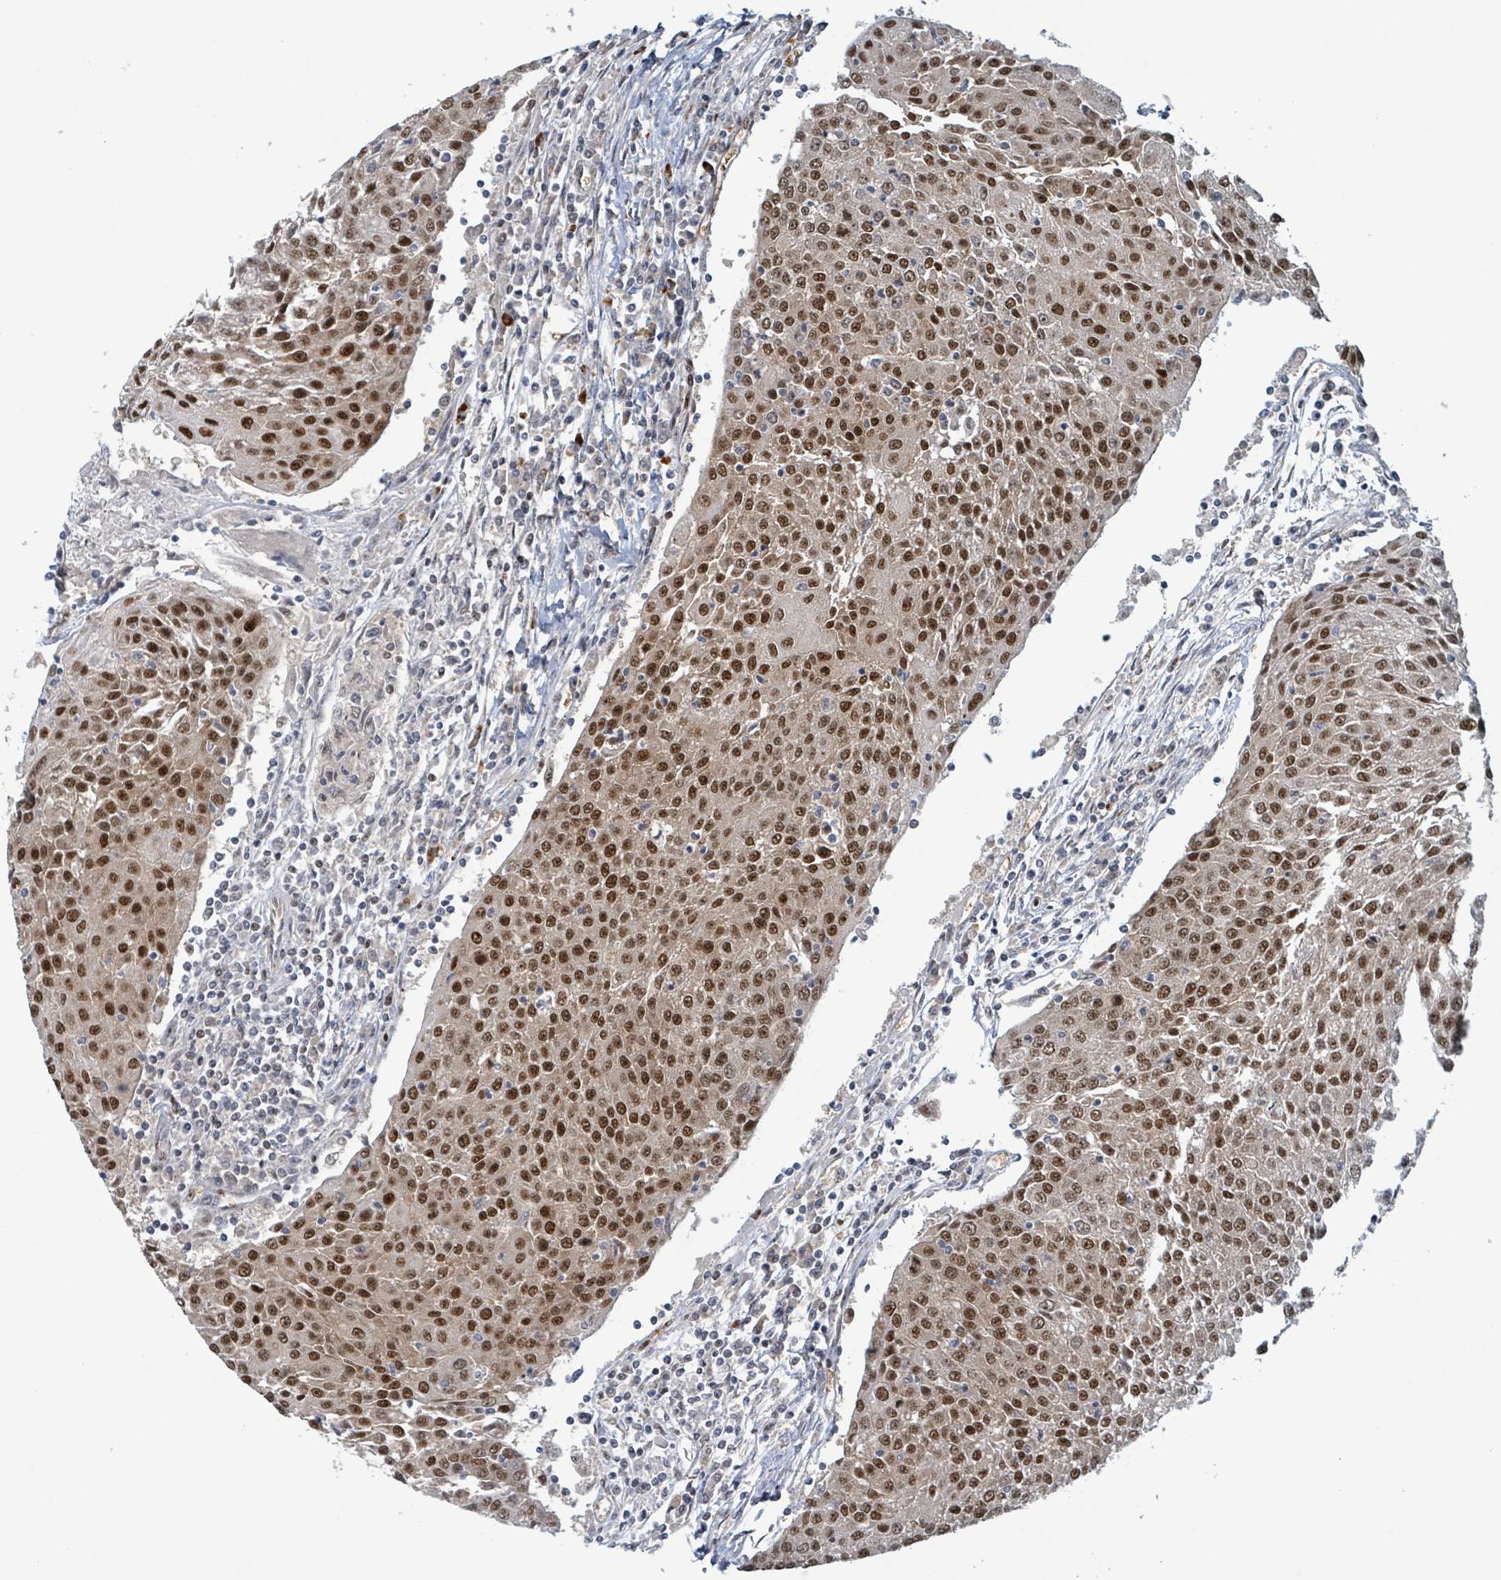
{"staining": {"intensity": "moderate", "quantity": ">75%", "location": "nuclear"}, "tissue": "urothelial cancer", "cell_type": "Tumor cells", "image_type": "cancer", "snomed": [{"axis": "morphology", "description": "Urothelial carcinoma, High grade"}, {"axis": "topography", "description": "Urinary bladder"}], "caption": "Human urothelial cancer stained with a brown dye exhibits moderate nuclear positive staining in about >75% of tumor cells.", "gene": "KLF3", "patient": {"sex": "female", "age": 85}}